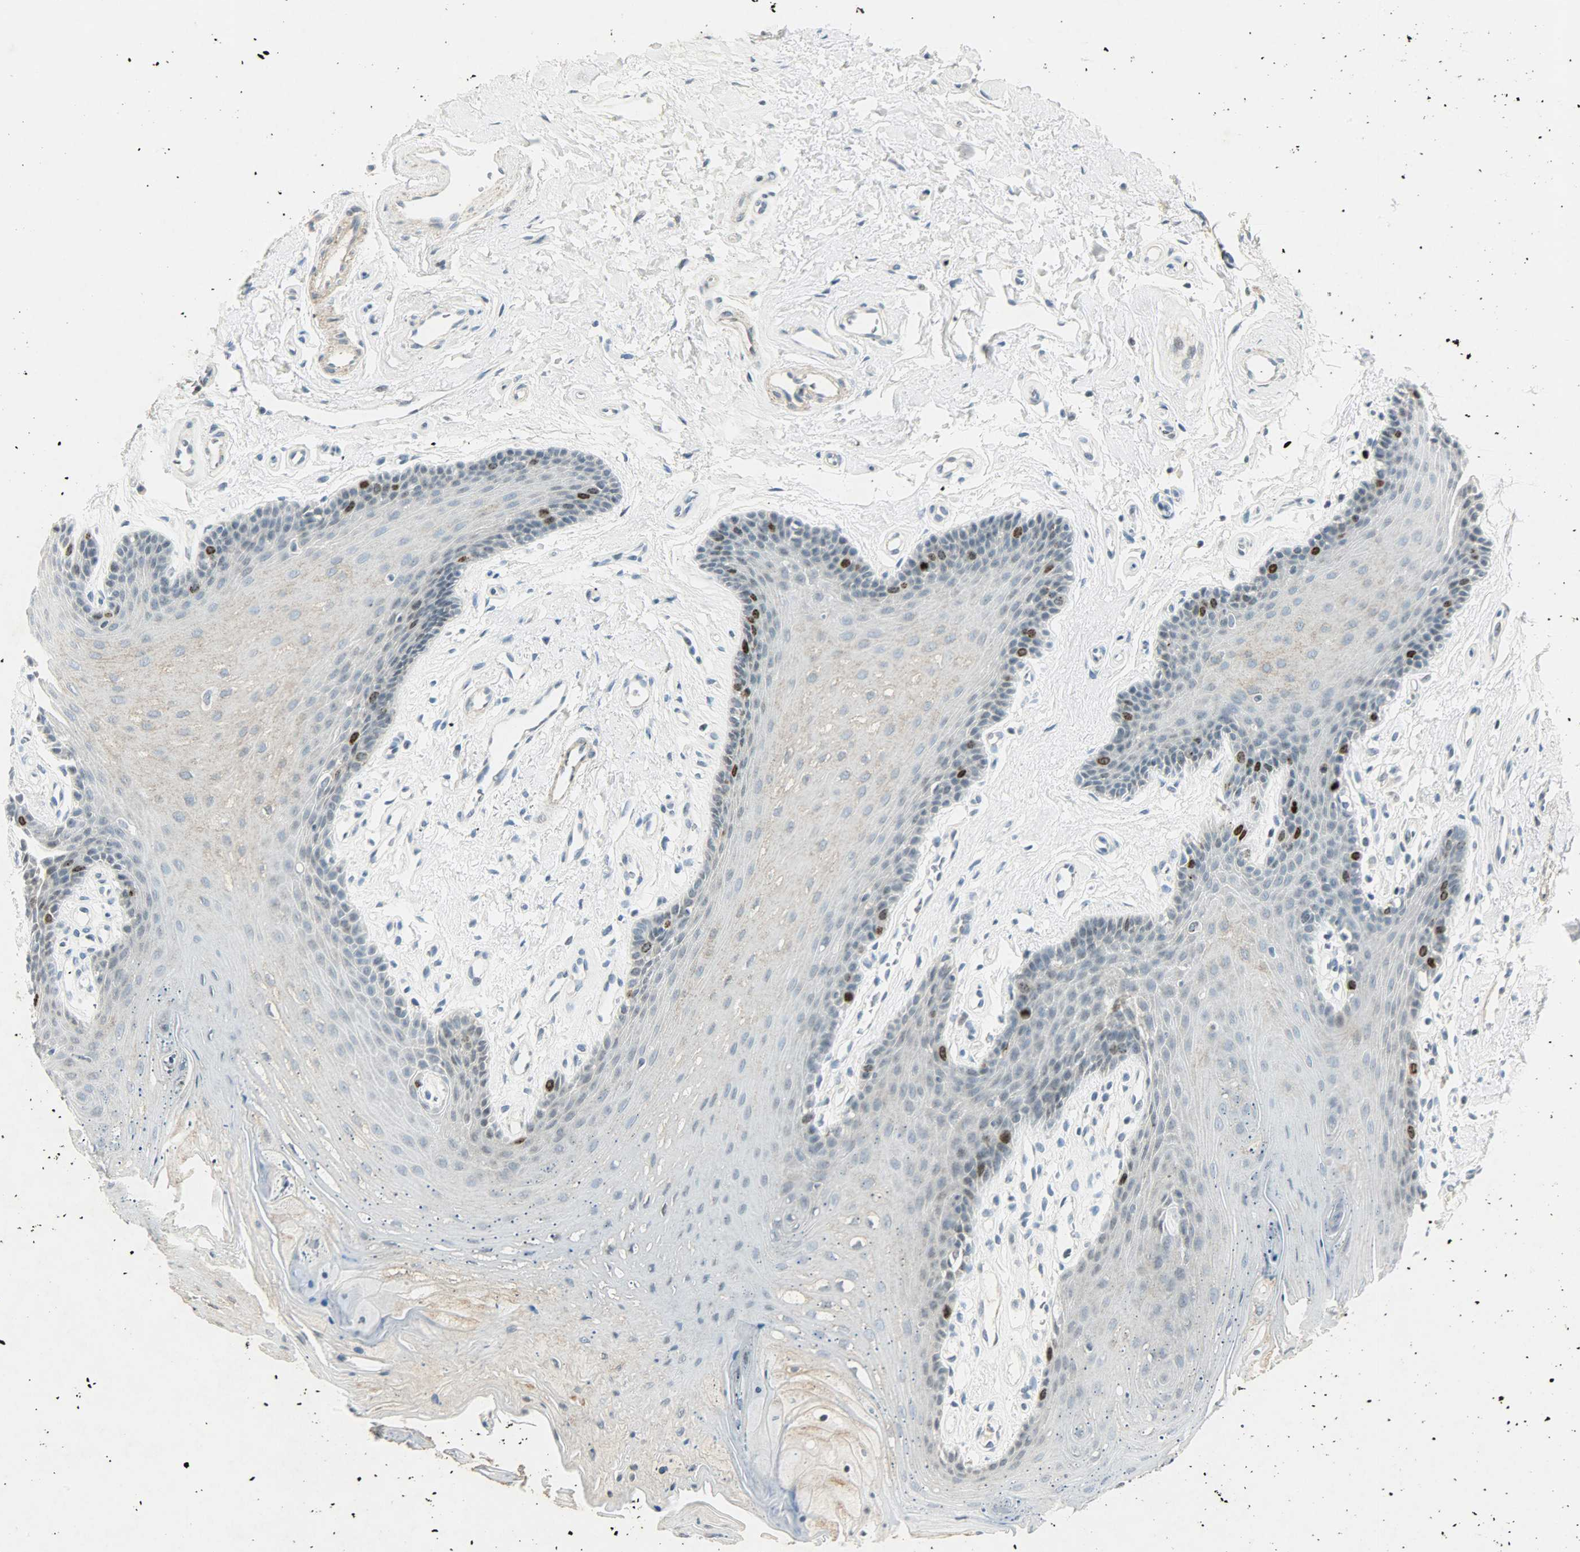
{"staining": {"intensity": "strong", "quantity": "<25%", "location": "nuclear"}, "tissue": "oral mucosa", "cell_type": "Squamous epithelial cells", "image_type": "normal", "snomed": [{"axis": "morphology", "description": "Normal tissue, NOS"}, {"axis": "topography", "description": "Oral tissue"}], "caption": "Squamous epithelial cells demonstrate strong nuclear staining in approximately <25% of cells in normal oral mucosa.", "gene": "AURKB", "patient": {"sex": "male", "age": 62}}